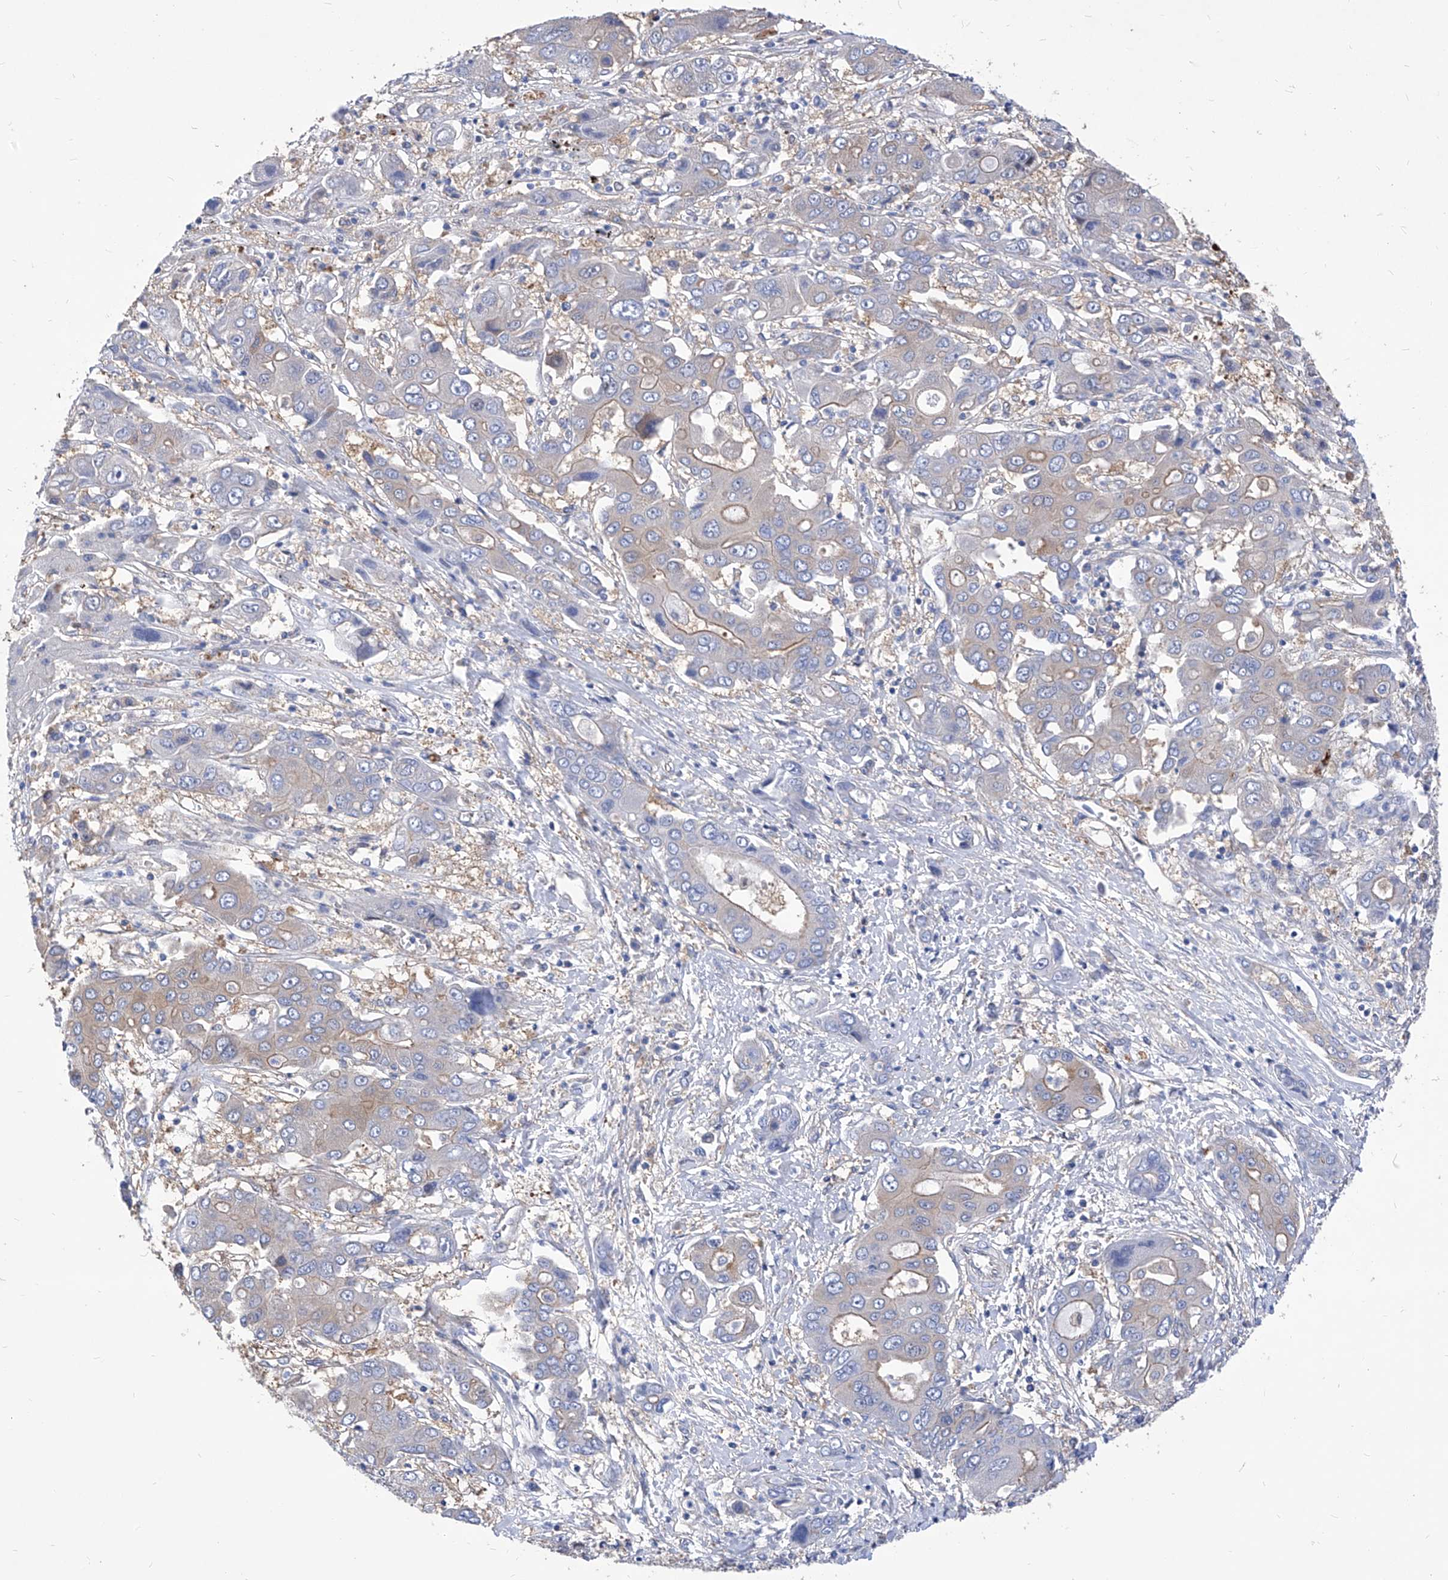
{"staining": {"intensity": "moderate", "quantity": "<25%", "location": "cytoplasmic/membranous"}, "tissue": "liver cancer", "cell_type": "Tumor cells", "image_type": "cancer", "snomed": [{"axis": "morphology", "description": "Cholangiocarcinoma"}, {"axis": "topography", "description": "Liver"}], "caption": "Moderate cytoplasmic/membranous staining is present in approximately <25% of tumor cells in liver cholangiocarcinoma.", "gene": "XPNPEP1", "patient": {"sex": "male", "age": 67}}